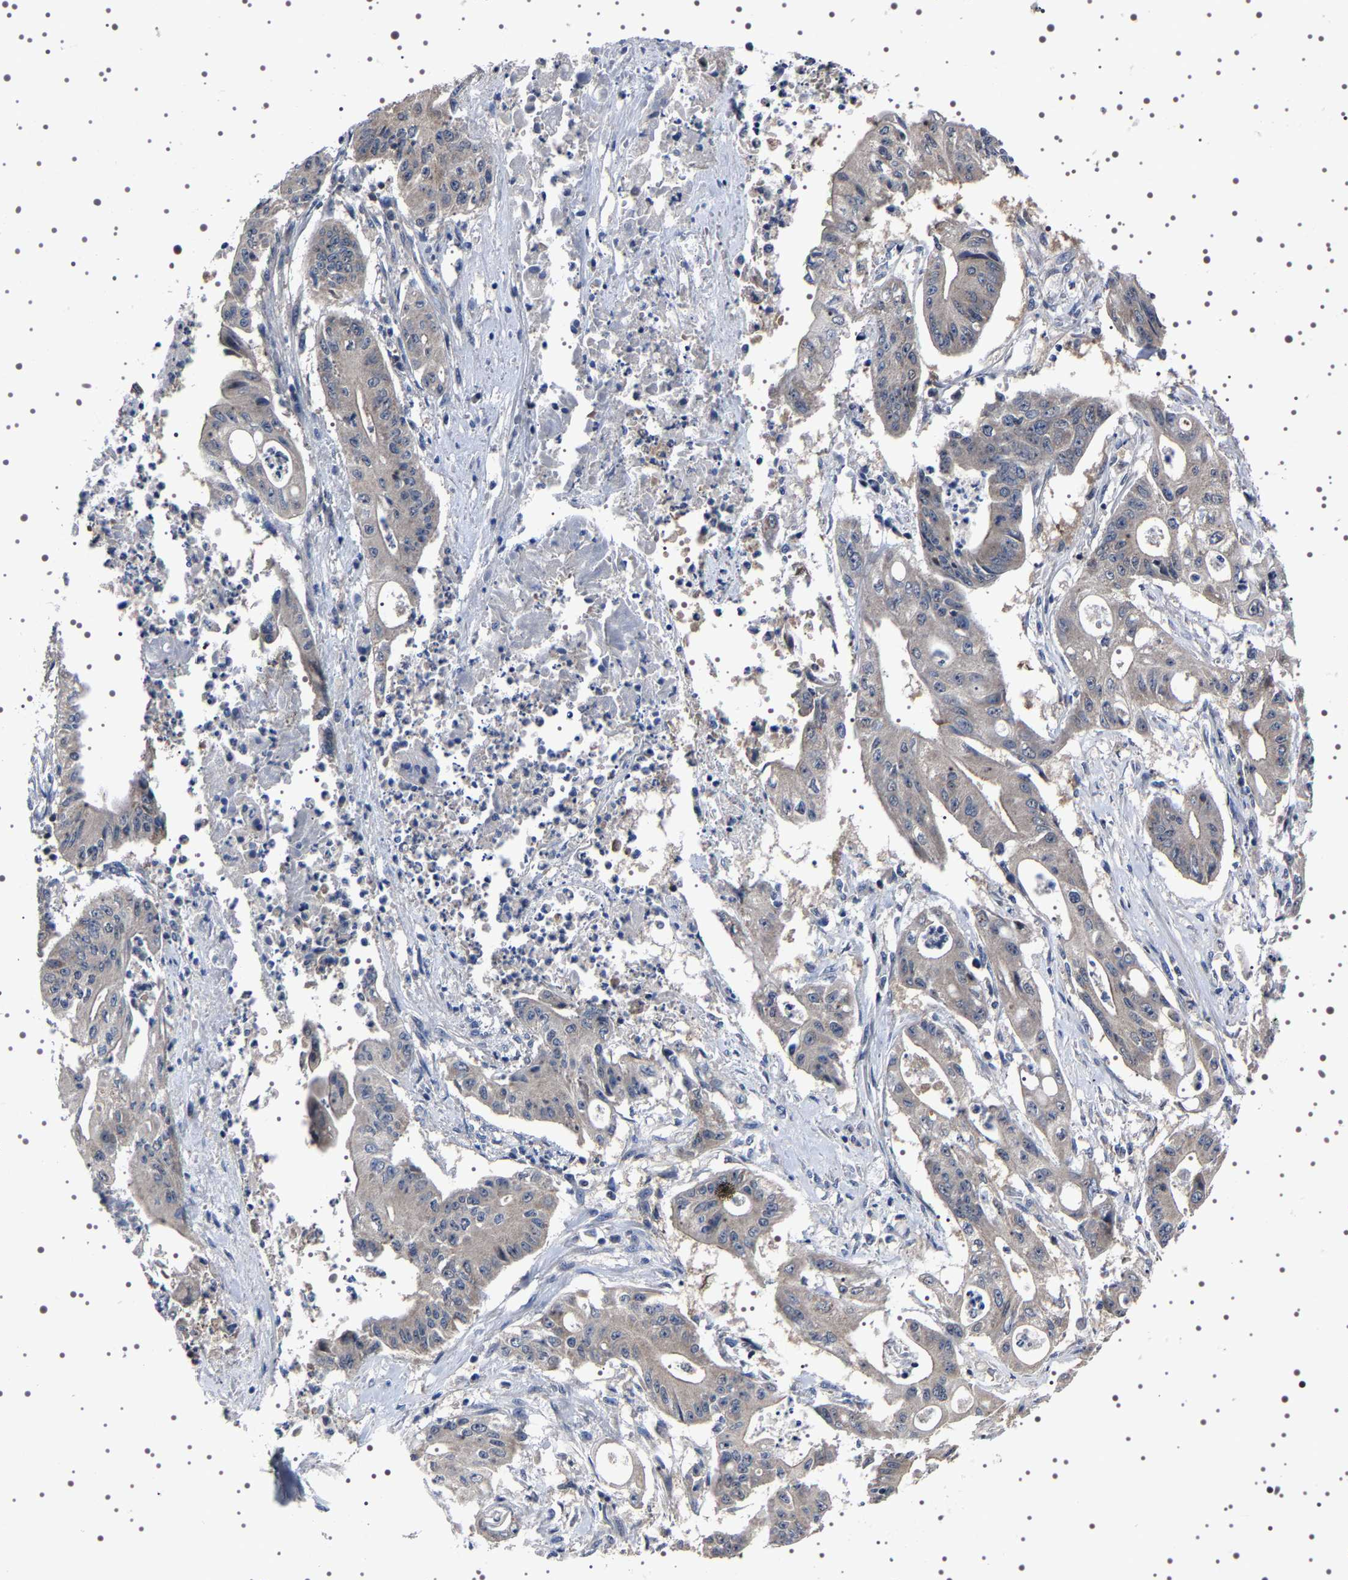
{"staining": {"intensity": "weak", "quantity": "25%-75%", "location": "cytoplasmic/membranous"}, "tissue": "pancreatic cancer", "cell_type": "Tumor cells", "image_type": "cancer", "snomed": [{"axis": "morphology", "description": "Normal tissue, NOS"}, {"axis": "topography", "description": "Lymph node"}], "caption": "Tumor cells reveal low levels of weak cytoplasmic/membranous expression in about 25%-75% of cells in pancreatic cancer.", "gene": "TARBP1", "patient": {"sex": "male", "age": 62}}